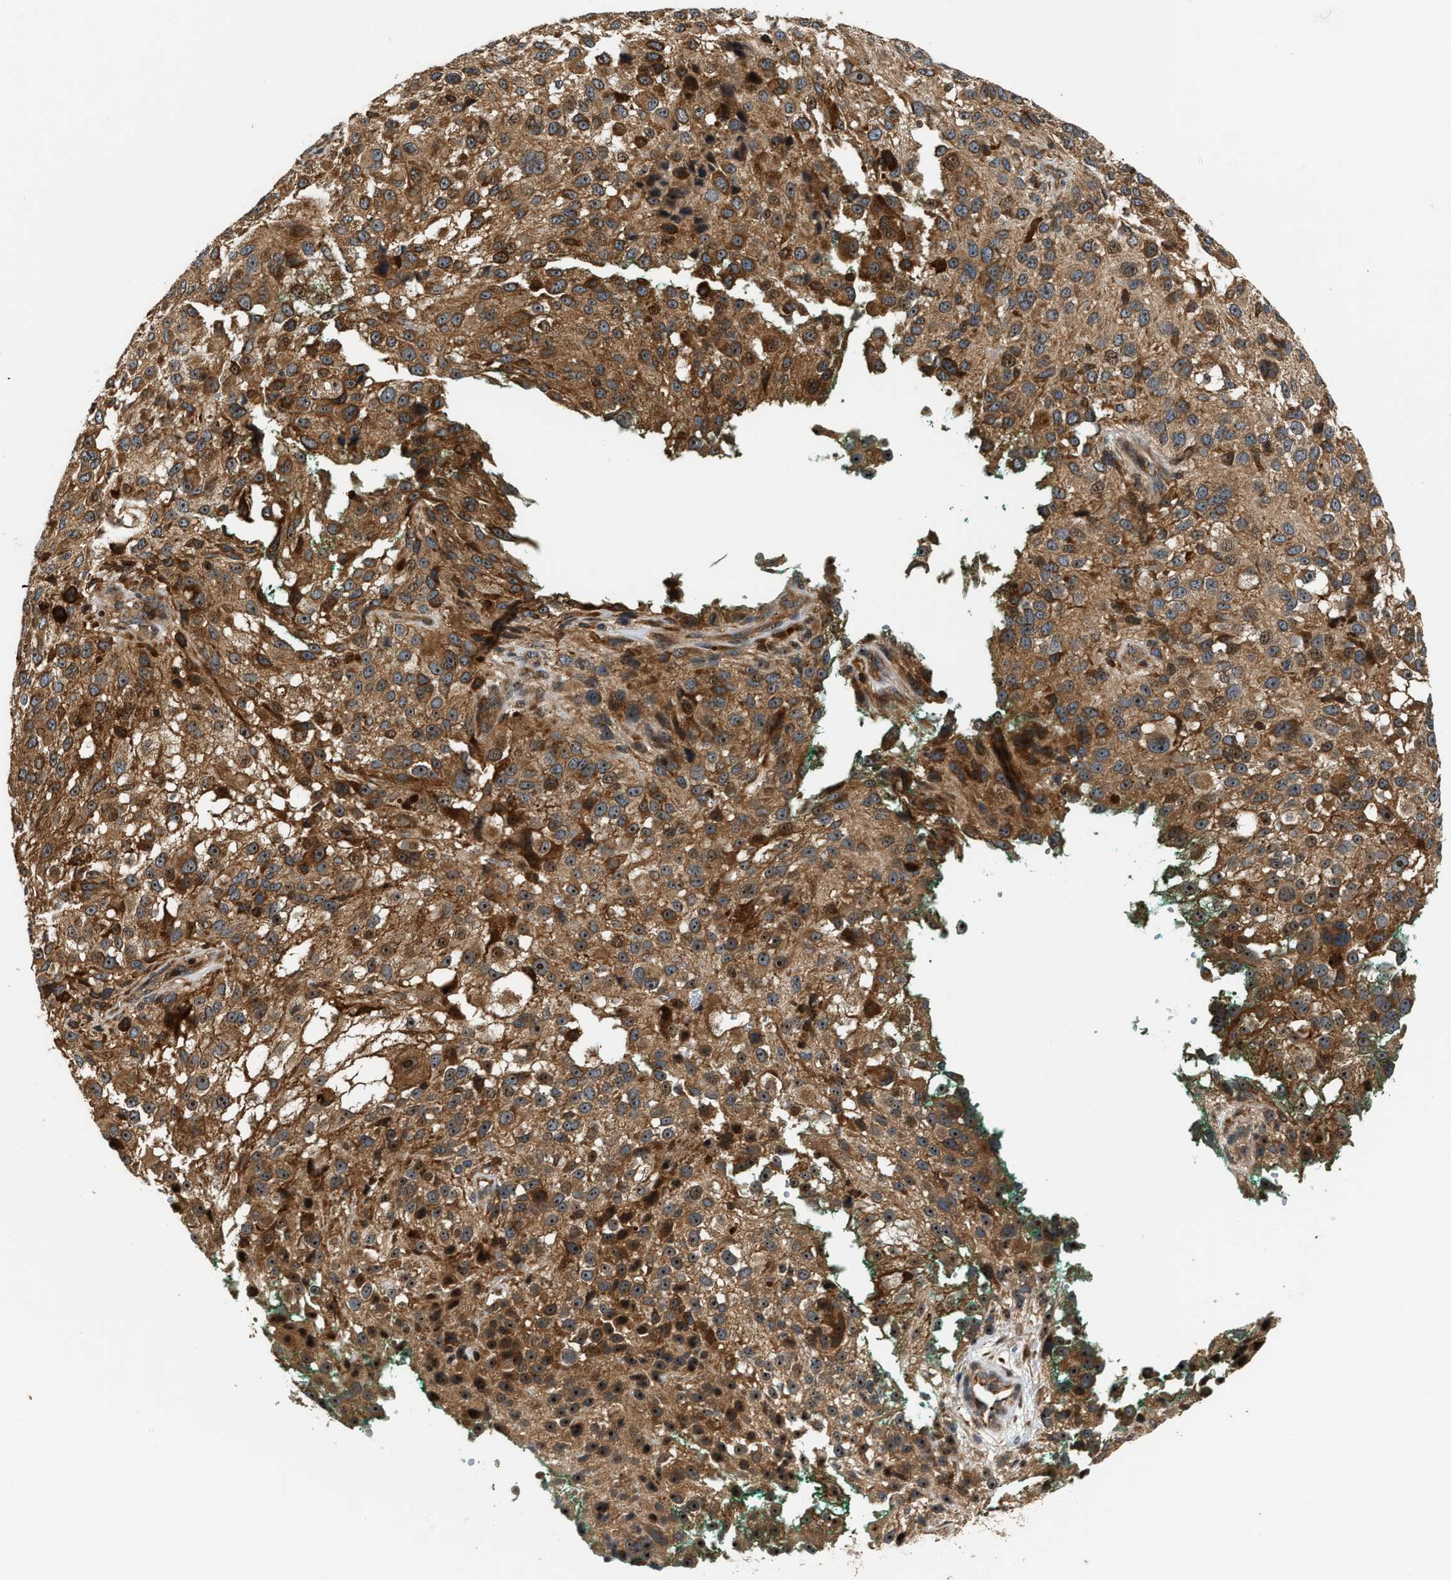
{"staining": {"intensity": "strong", "quantity": ">75%", "location": "cytoplasmic/membranous"}, "tissue": "melanoma", "cell_type": "Tumor cells", "image_type": "cancer", "snomed": [{"axis": "morphology", "description": "Necrosis, NOS"}, {"axis": "morphology", "description": "Malignant melanoma, NOS"}, {"axis": "topography", "description": "Skin"}], "caption": "DAB immunohistochemical staining of malignant melanoma demonstrates strong cytoplasmic/membranous protein expression in approximately >75% of tumor cells. (DAB (3,3'-diaminobenzidine) IHC with brightfield microscopy, high magnification).", "gene": "SNX5", "patient": {"sex": "female", "age": 87}}